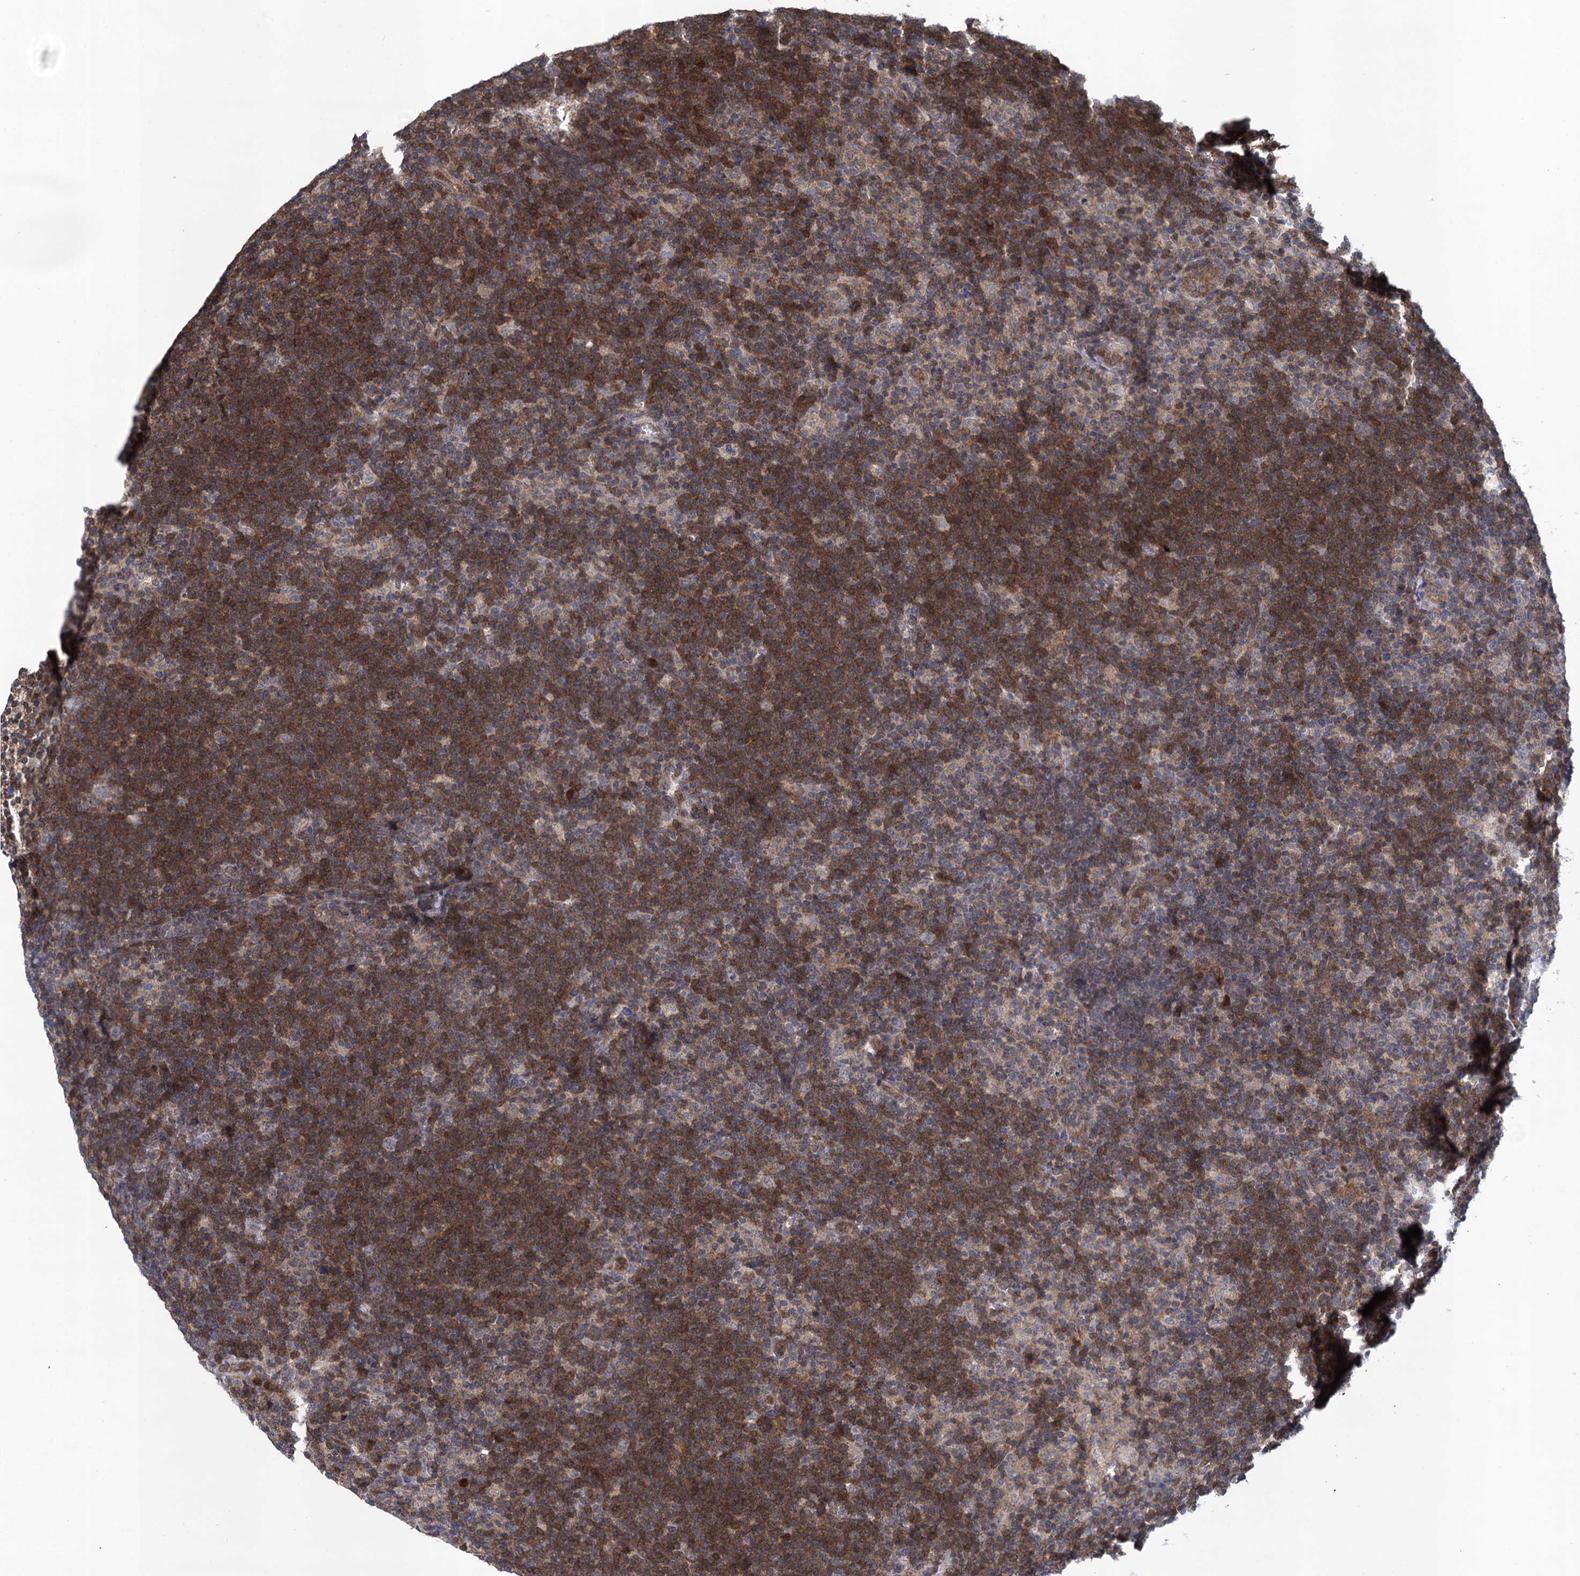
{"staining": {"intensity": "weak", "quantity": "25%-75%", "location": "cytoplasmic/membranous"}, "tissue": "lymphoma", "cell_type": "Tumor cells", "image_type": "cancer", "snomed": [{"axis": "morphology", "description": "Hodgkin's disease, NOS"}, {"axis": "topography", "description": "Lymph node"}], "caption": "Immunohistochemical staining of lymphoma displays low levels of weak cytoplasmic/membranous protein staining in about 25%-75% of tumor cells.", "gene": "GLO1", "patient": {"sex": "female", "age": 57}}